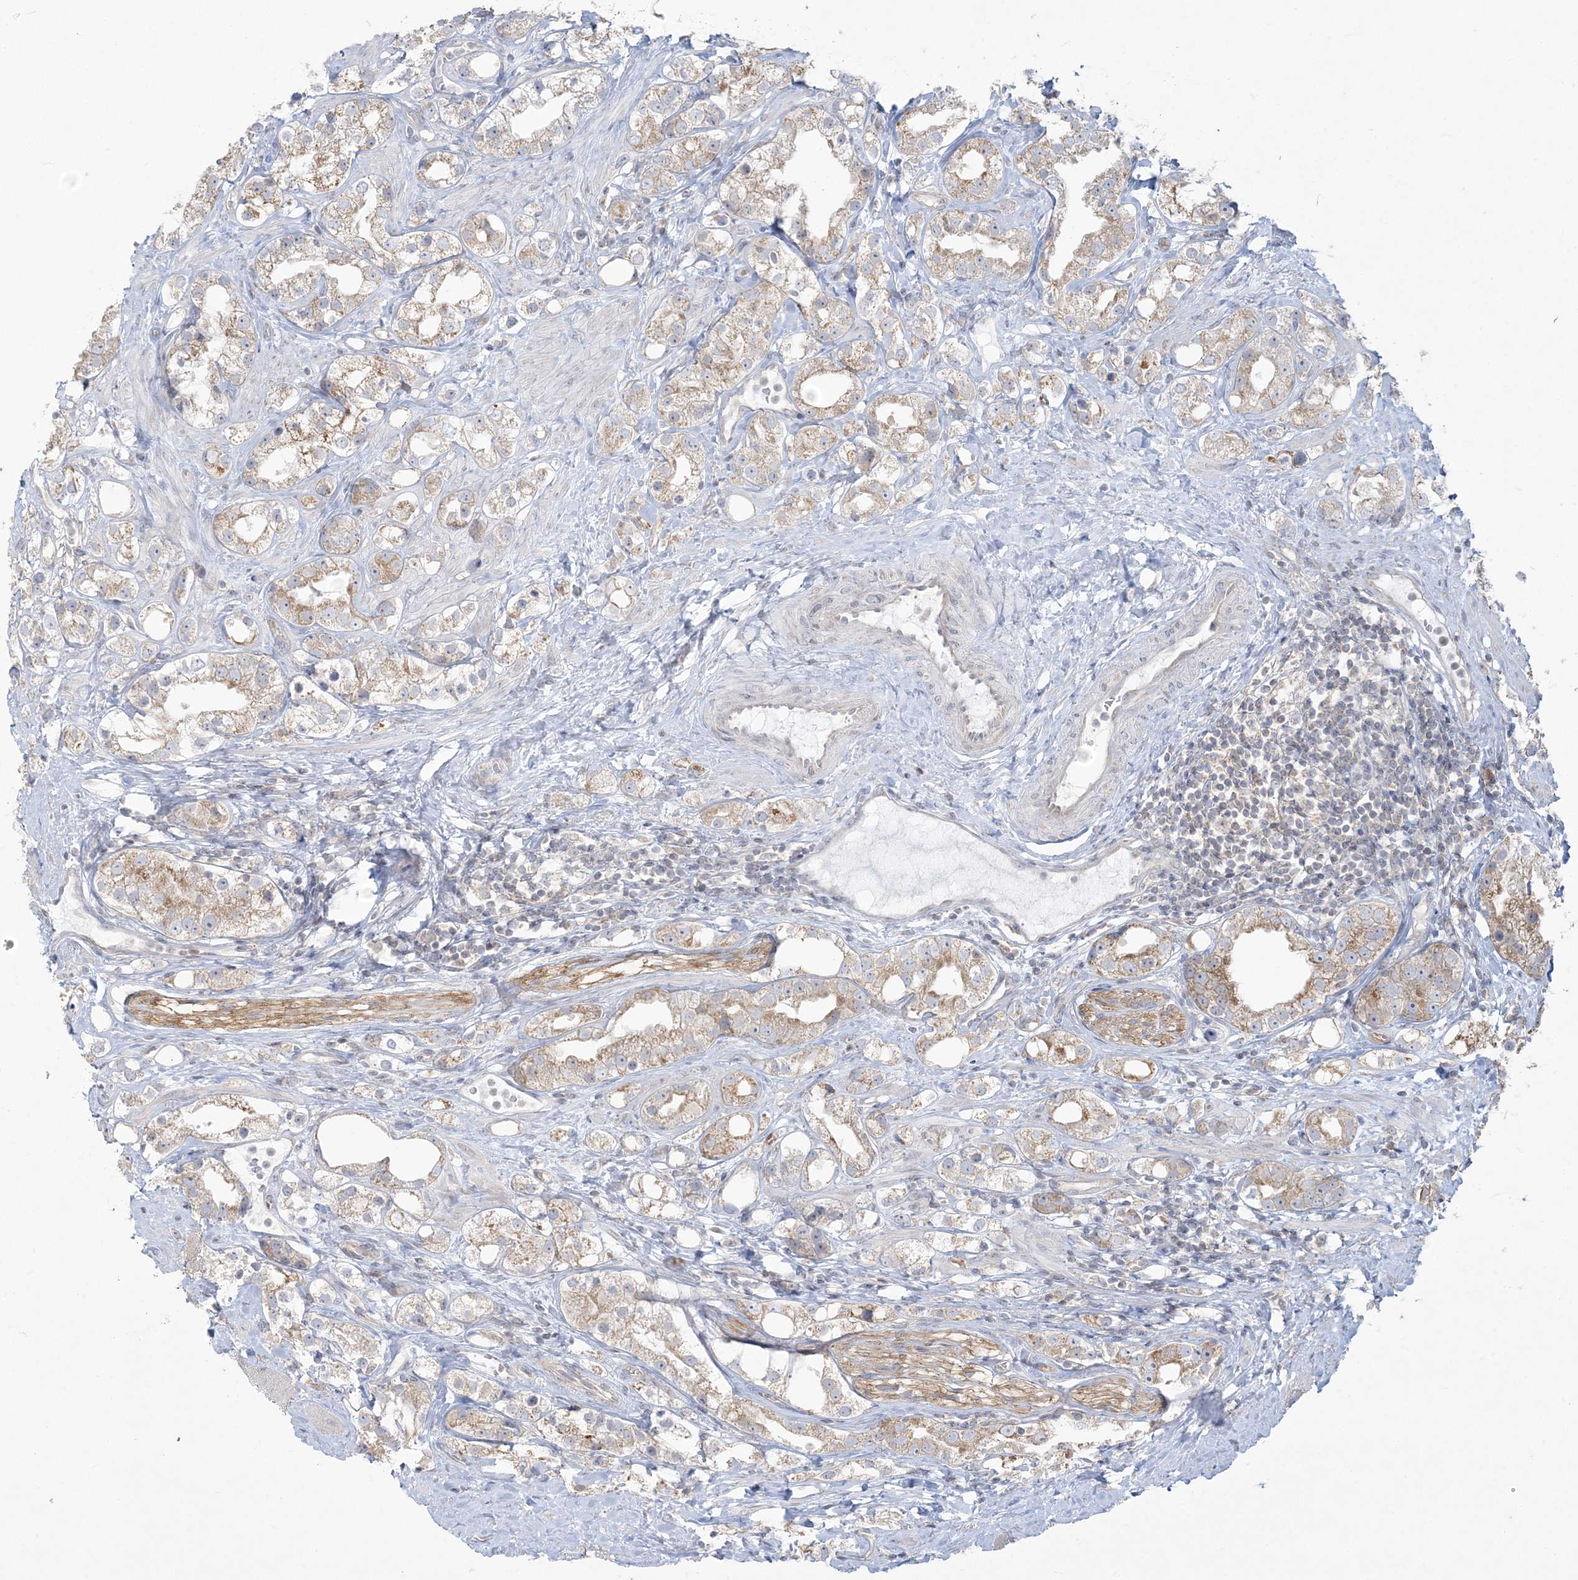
{"staining": {"intensity": "moderate", "quantity": "25%-75%", "location": "cytoplasmic/membranous"}, "tissue": "prostate cancer", "cell_type": "Tumor cells", "image_type": "cancer", "snomed": [{"axis": "morphology", "description": "Adenocarcinoma, NOS"}, {"axis": "topography", "description": "Prostate"}], "caption": "Immunohistochemical staining of human prostate cancer (adenocarcinoma) reveals medium levels of moderate cytoplasmic/membranous protein staining in approximately 25%-75% of tumor cells.", "gene": "ZC3H6", "patient": {"sex": "male", "age": 79}}